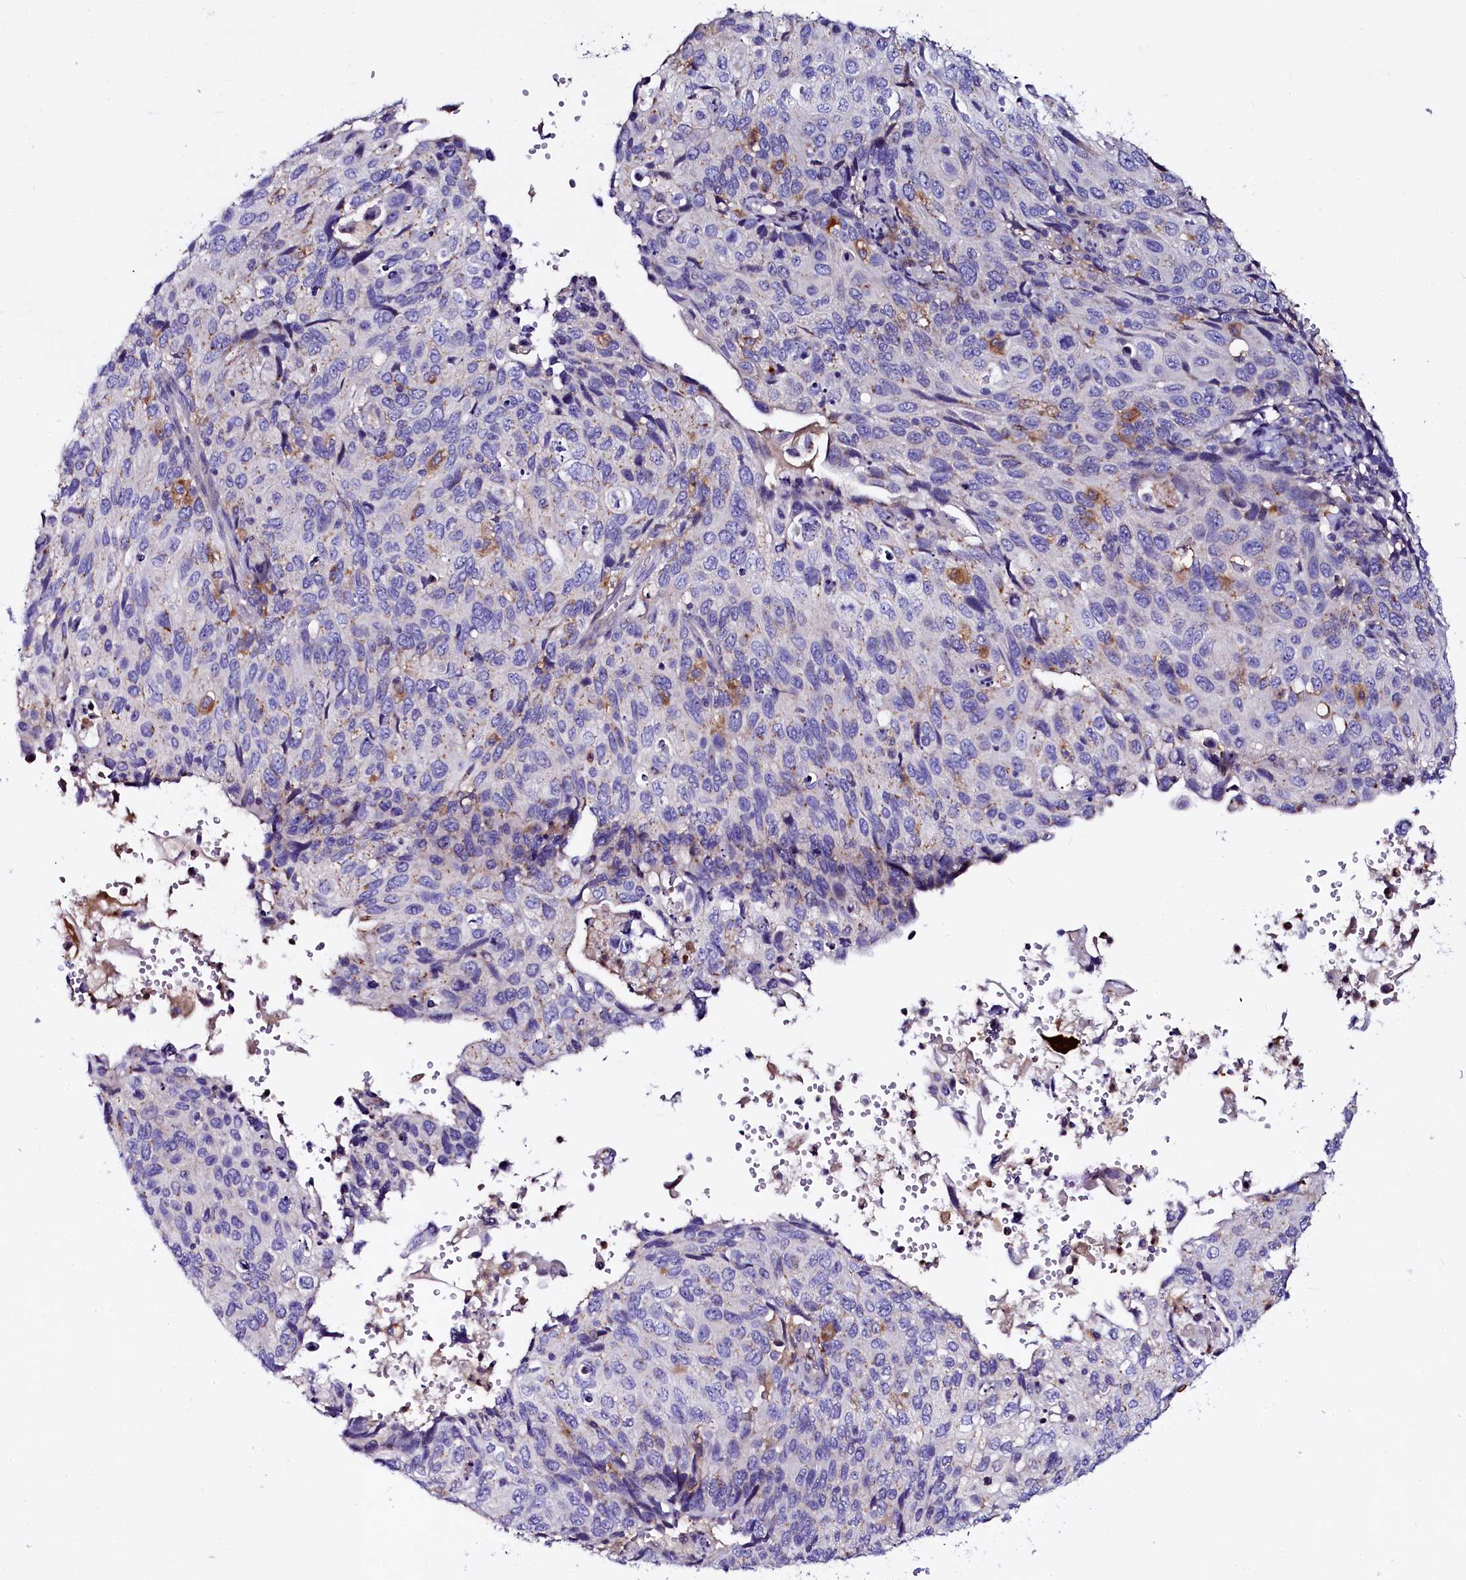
{"staining": {"intensity": "negative", "quantity": "none", "location": "none"}, "tissue": "cervical cancer", "cell_type": "Tumor cells", "image_type": "cancer", "snomed": [{"axis": "morphology", "description": "Squamous cell carcinoma, NOS"}, {"axis": "topography", "description": "Cervix"}], "caption": "DAB immunohistochemical staining of cervical squamous cell carcinoma shows no significant expression in tumor cells. (Brightfield microscopy of DAB immunohistochemistry (IHC) at high magnification).", "gene": "OTOL1", "patient": {"sex": "female", "age": 70}}